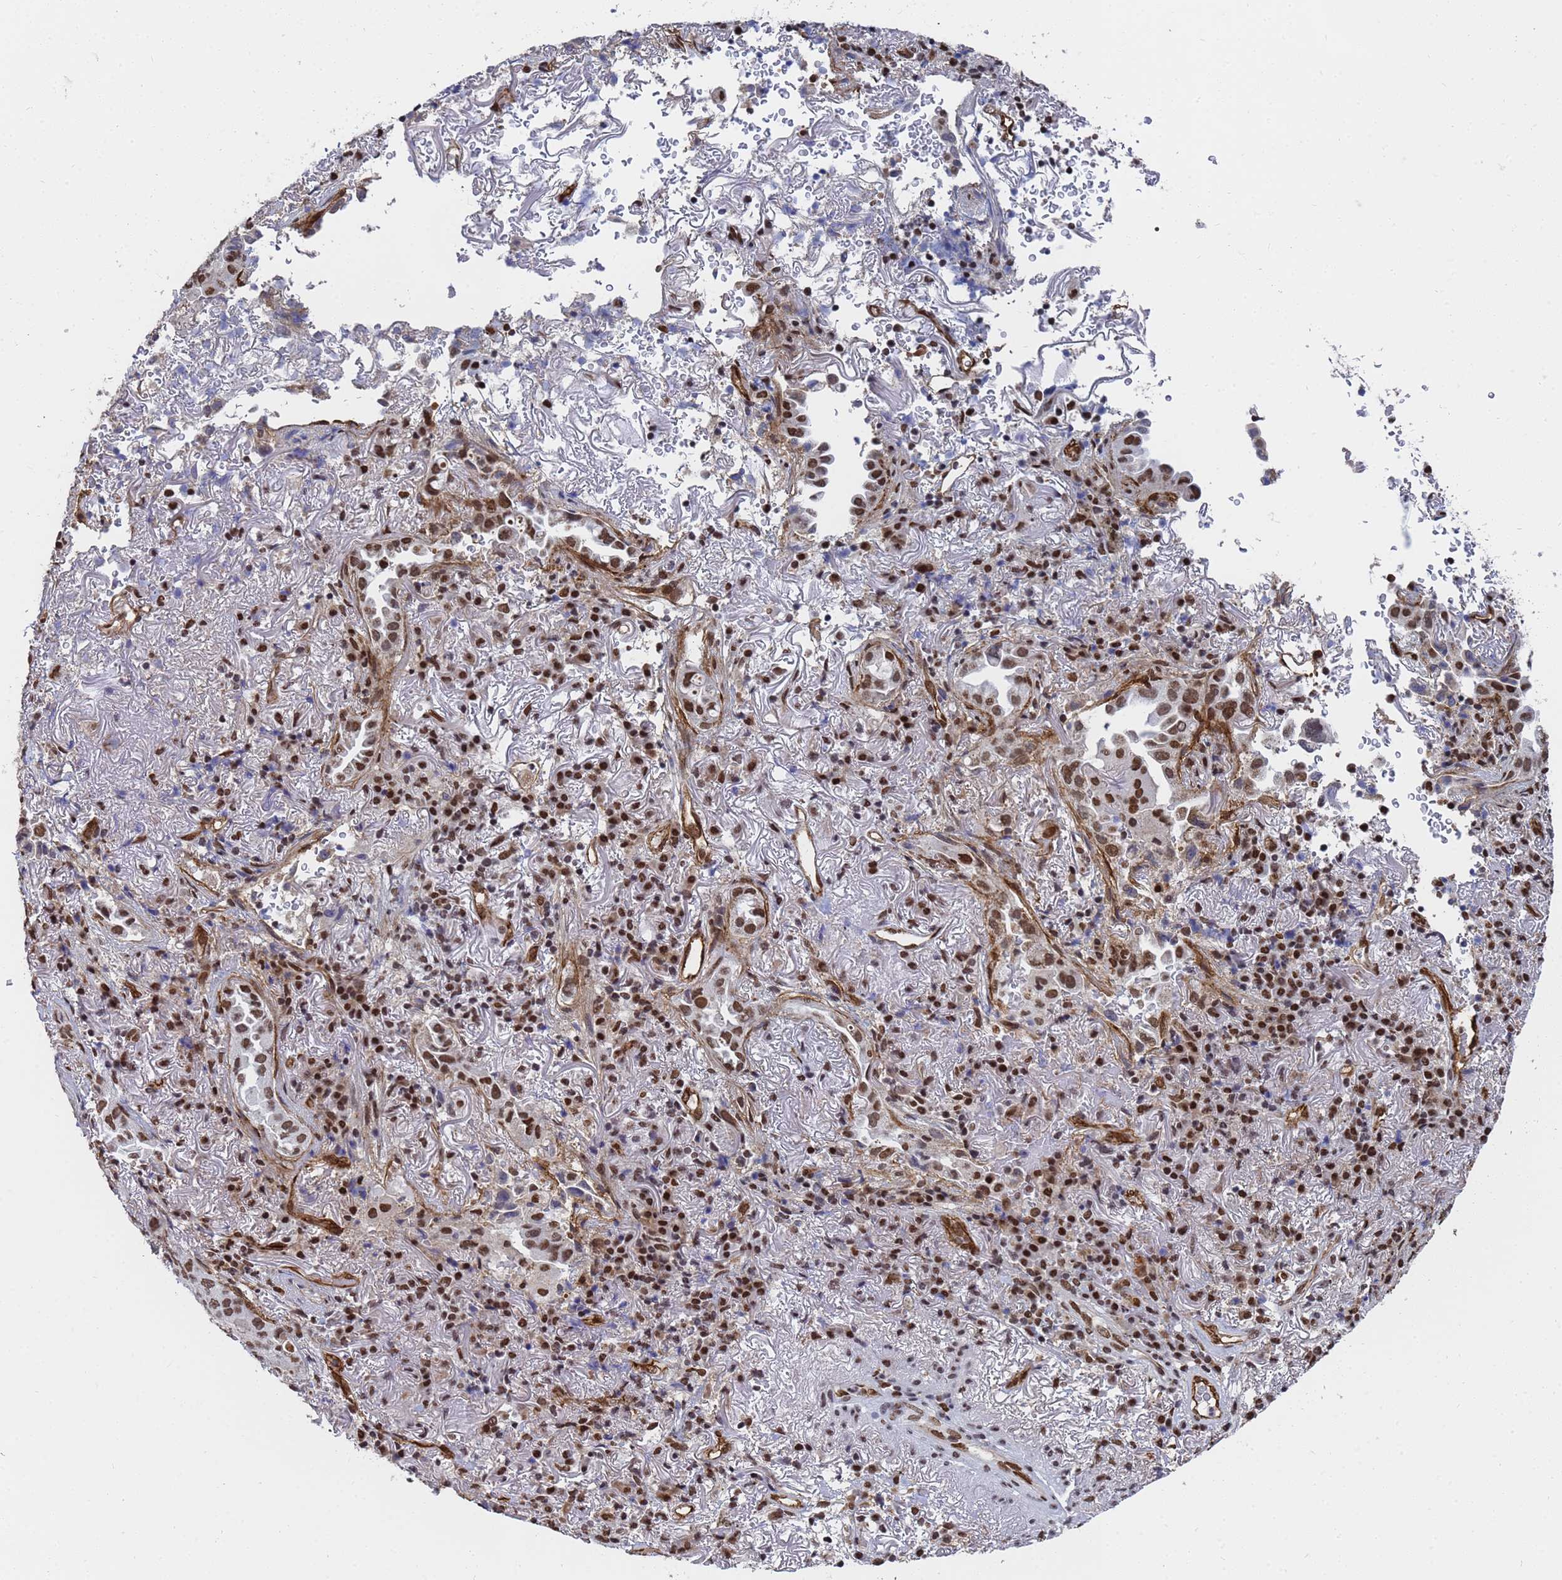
{"staining": {"intensity": "moderate", "quantity": ">75%", "location": "nuclear"}, "tissue": "lung cancer", "cell_type": "Tumor cells", "image_type": "cancer", "snomed": [{"axis": "morphology", "description": "Adenocarcinoma, NOS"}, {"axis": "topography", "description": "Lung"}], "caption": "High-power microscopy captured an immunohistochemistry micrograph of lung cancer (adenocarcinoma), revealing moderate nuclear positivity in about >75% of tumor cells.", "gene": "RAVER2", "patient": {"sex": "female", "age": 69}}